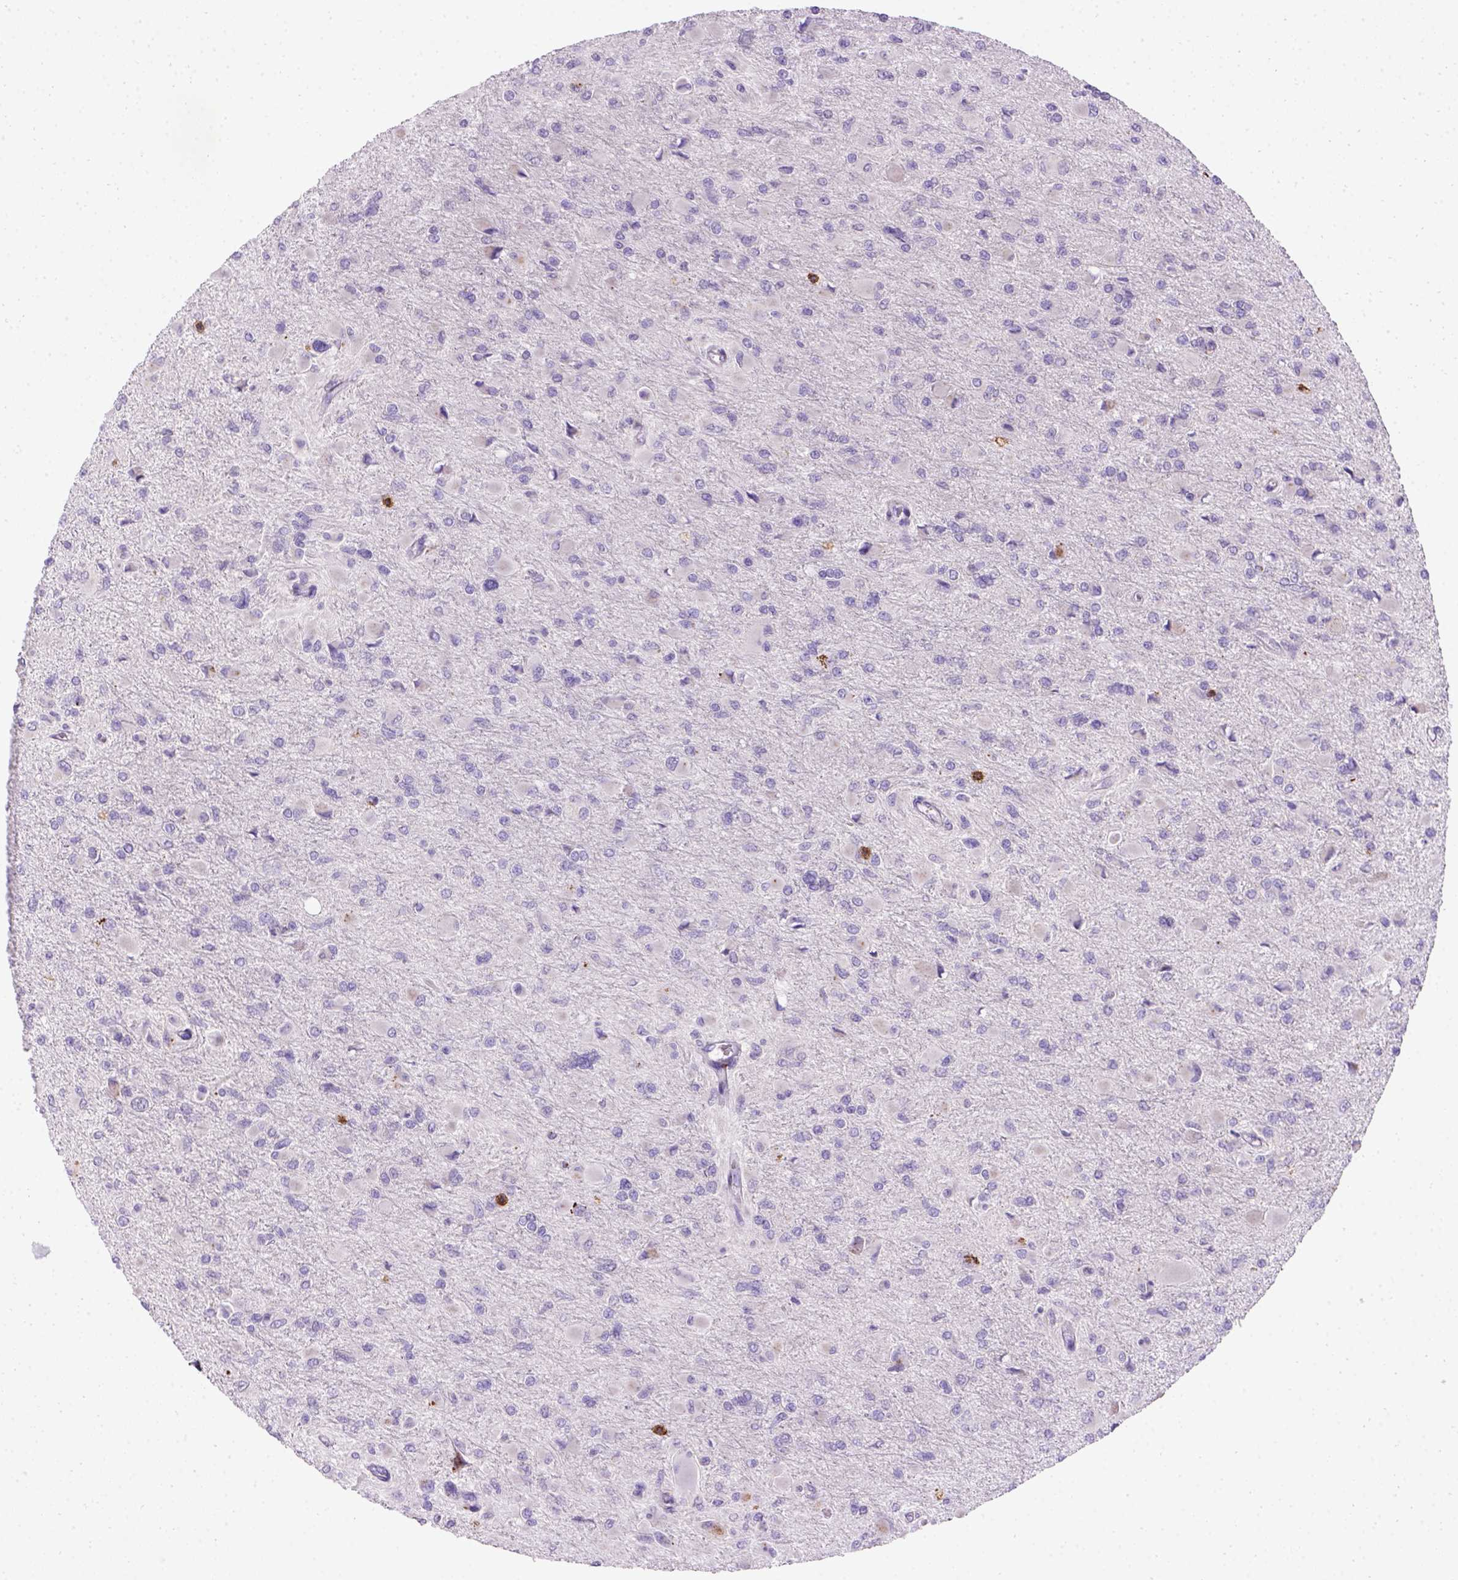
{"staining": {"intensity": "negative", "quantity": "none", "location": "none"}, "tissue": "glioma", "cell_type": "Tumor cells", "image_type": "cancer", "snomed": [{"axis": "morphology", "description": "Glioma, malignant, High grade"}, {"axis": "topography", "description": "Cerebral cortex"}], "caption": "This is an IHC histopathology image of malignant glioma (high-grade). There is no staining in tumor cells.", "gene": "CD3E", "patient": {"sex": "female", "age": 36}}